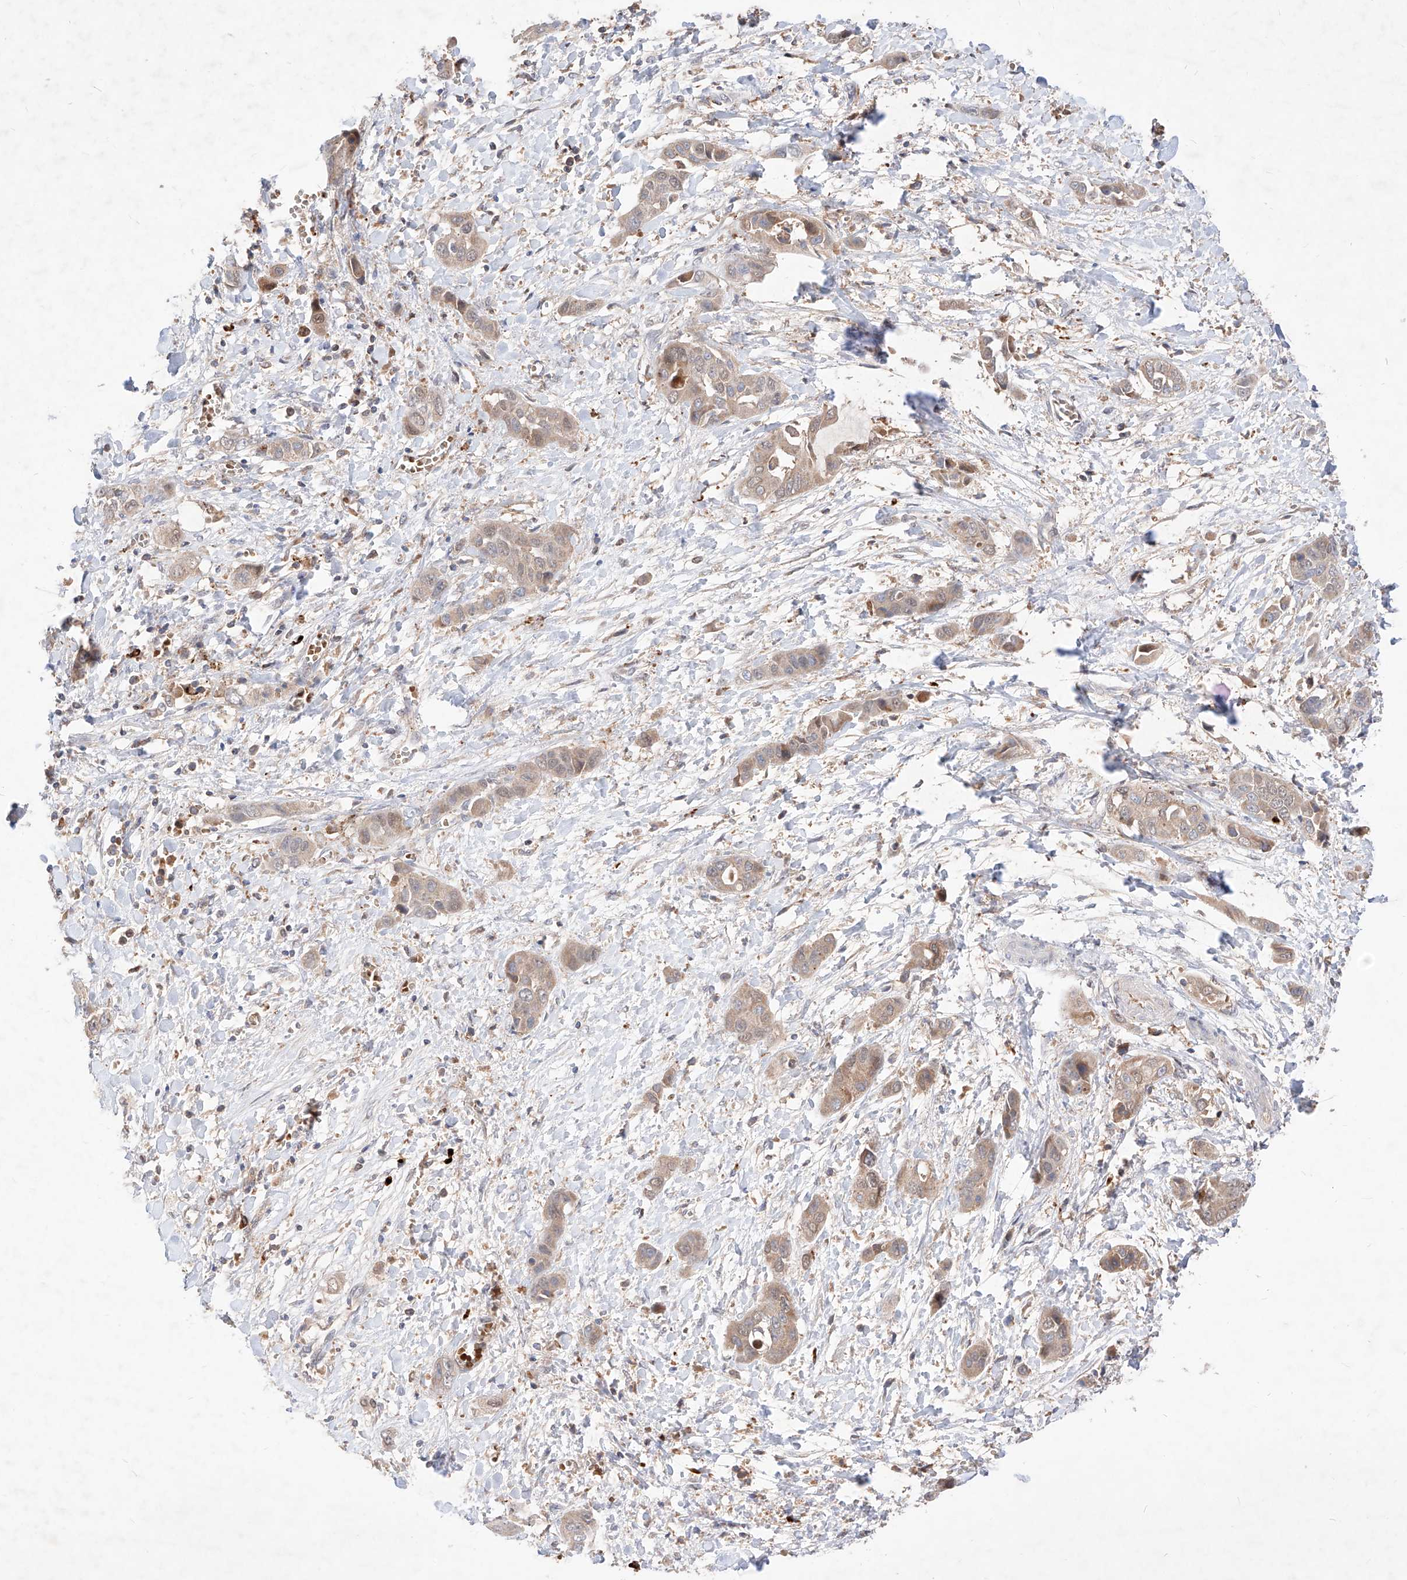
{"staining": {"intensity": "weak", "quantity": ">75%", "location": "cytoplasmic/membranous,nuclear"}, "tissue": "liver cancer", "cell_type": "Tumor cells", "image_type": "cancer", "snomed": [{"axis": "morphology", "description": "Cholangiocarcinoma"}, {"axis": "topography", "description": "Liver"}], "caption": "Immunohistochemistry (IHC) (DAB) staining of cholangiocarcinoma (liver) reveals weak cytoplasmic/membranous and nuclear protein positivity in approximately >75% of tumor cells.", "gene": "TSNAX", "patient": {"sex": "female", "age": 52}}